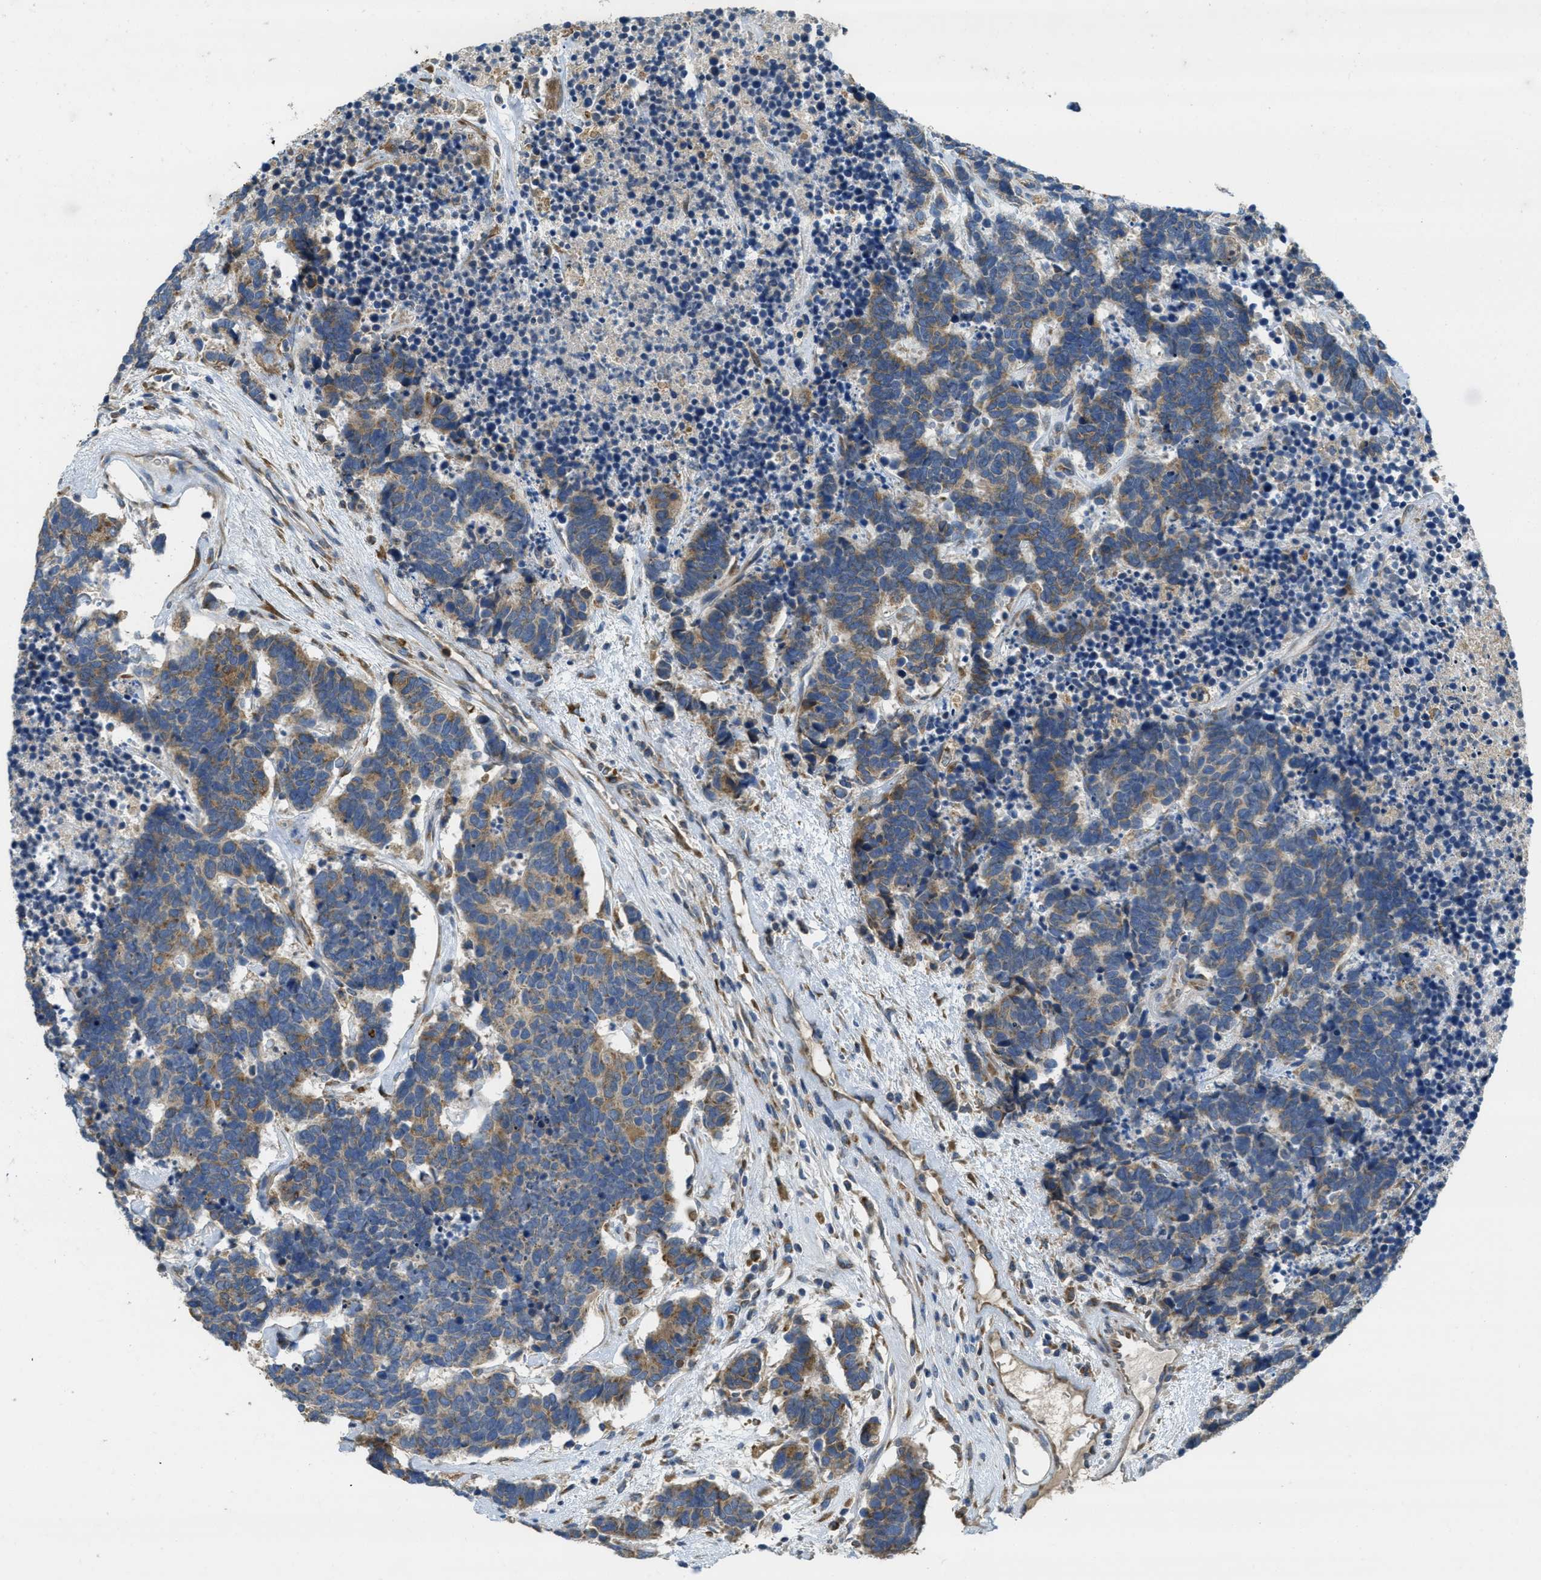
{"staining": {"intensity": "weak", "quantity": "25%-75%", "location": "cytoplasmic/membranous"}, "tissue": "carcinoid", "cell_type": "Tumor cells", "image_type": "cancer", "snomed": [{"axis": "morphology", "description": "Carcinoma, NOS"}, {"axis": "morphology", "description": "Carcinoid, malignant, NOS"}, {"axis": "topography", "description": "Urinary bladder"}], "caption": "About 25%-75% of tumor cells in human carcinoma reveal weak cytoplasmic/membranous protein positivity as visualized by brown immunohistochemical staining.", "gene": "SSR1", "patient": {"sex": "male", "age": 57}}